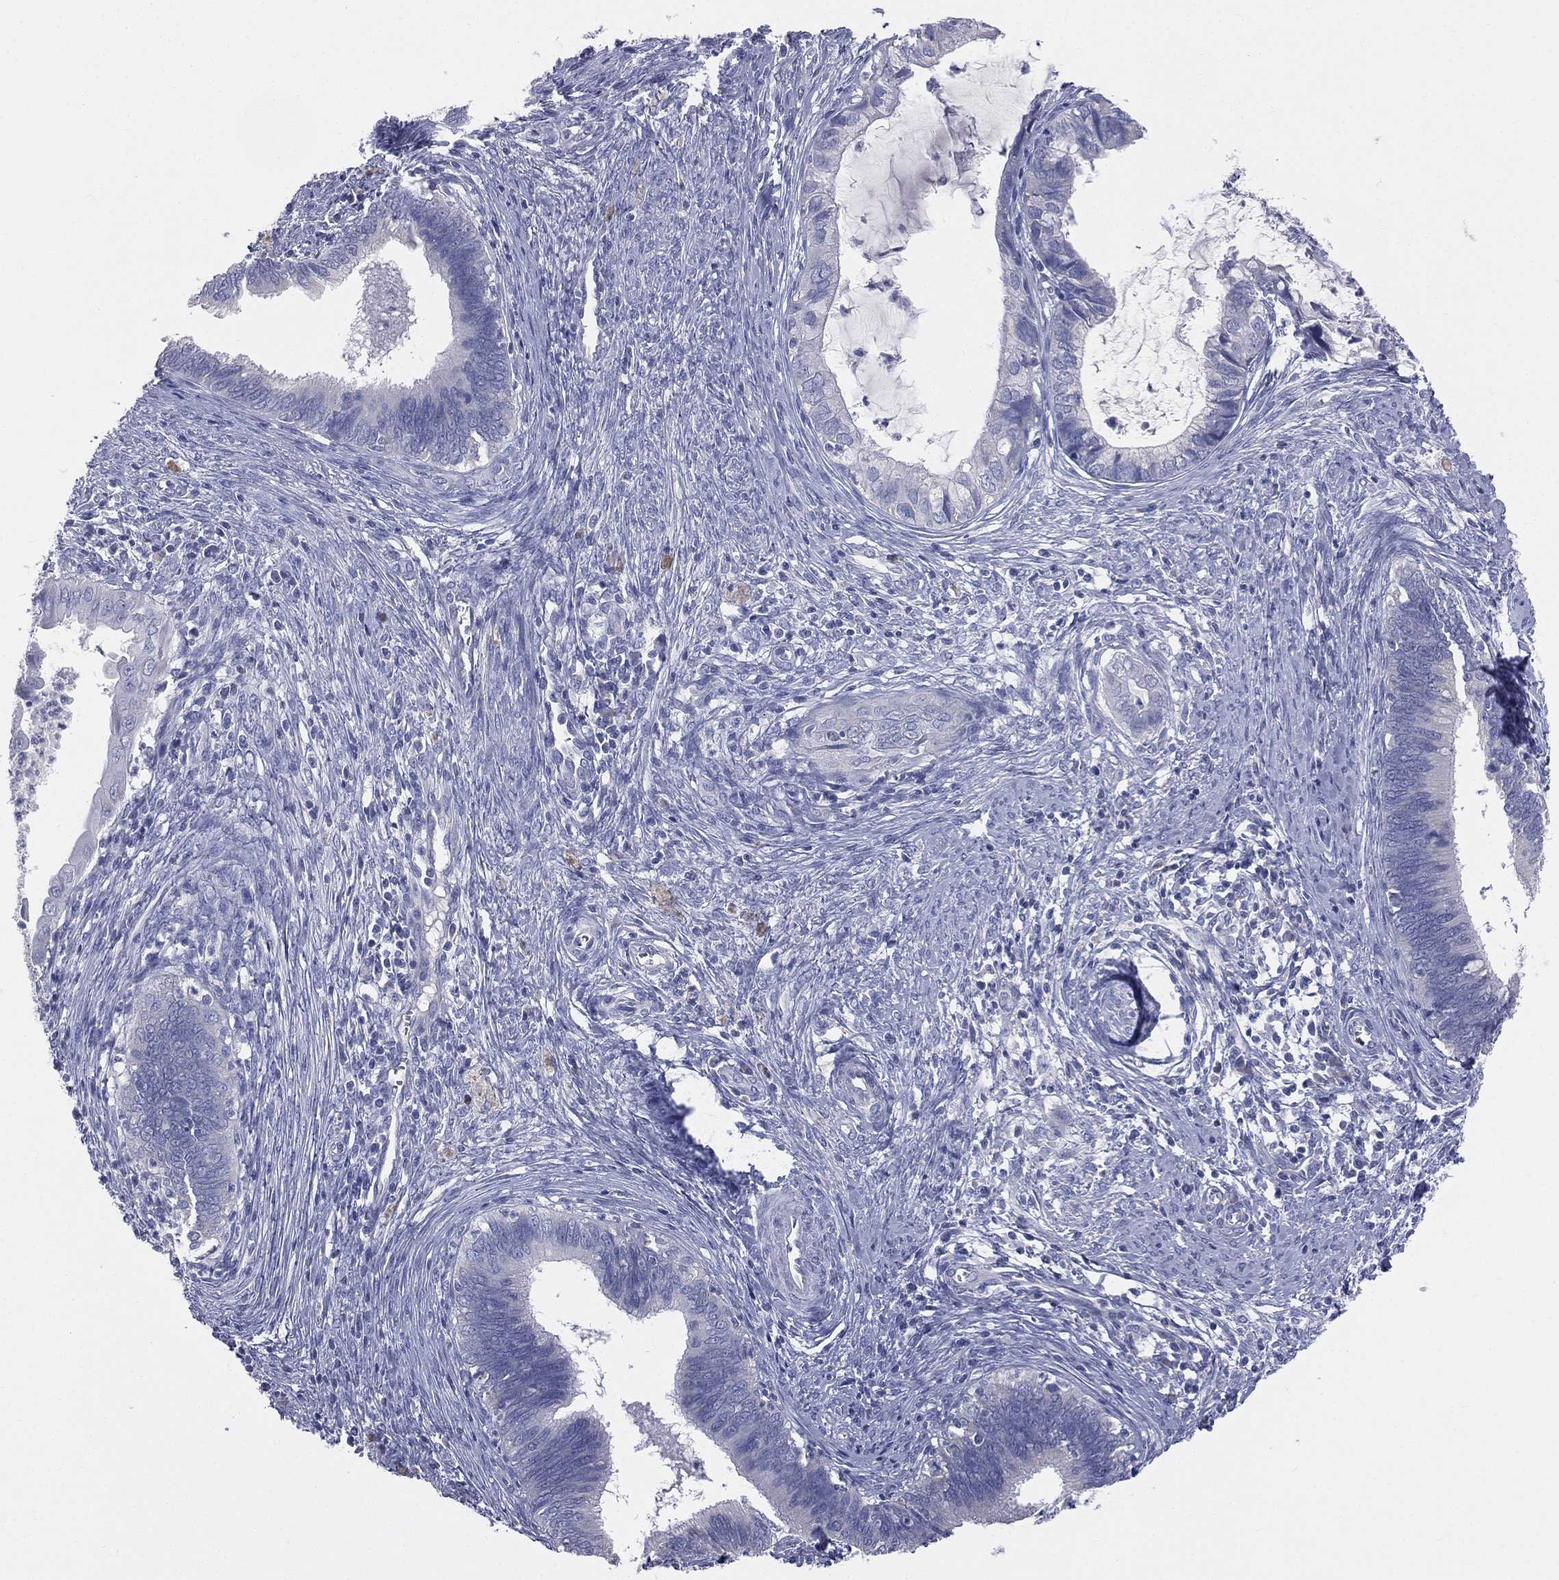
{"staining": {"intensity": "negative", "quantity": "none", "location": "none"}, "tissue": "cervical cancer", "cell_type": "Tumor cells", "image_type": "cancer", "snomed": [{"axis": "morphology", "description": "Adenocarcinoma, NOS"}, {"axis": "topography", "description": "Cervix"}], "caption": "A high-resolution image shows immunohistochemistry (IHC) staining of cervical adenocarcinoma, which demonstrates no significant staining in tumor cells.", "gene": "STK31", "patient": {"sex": "female", "age": 42}}